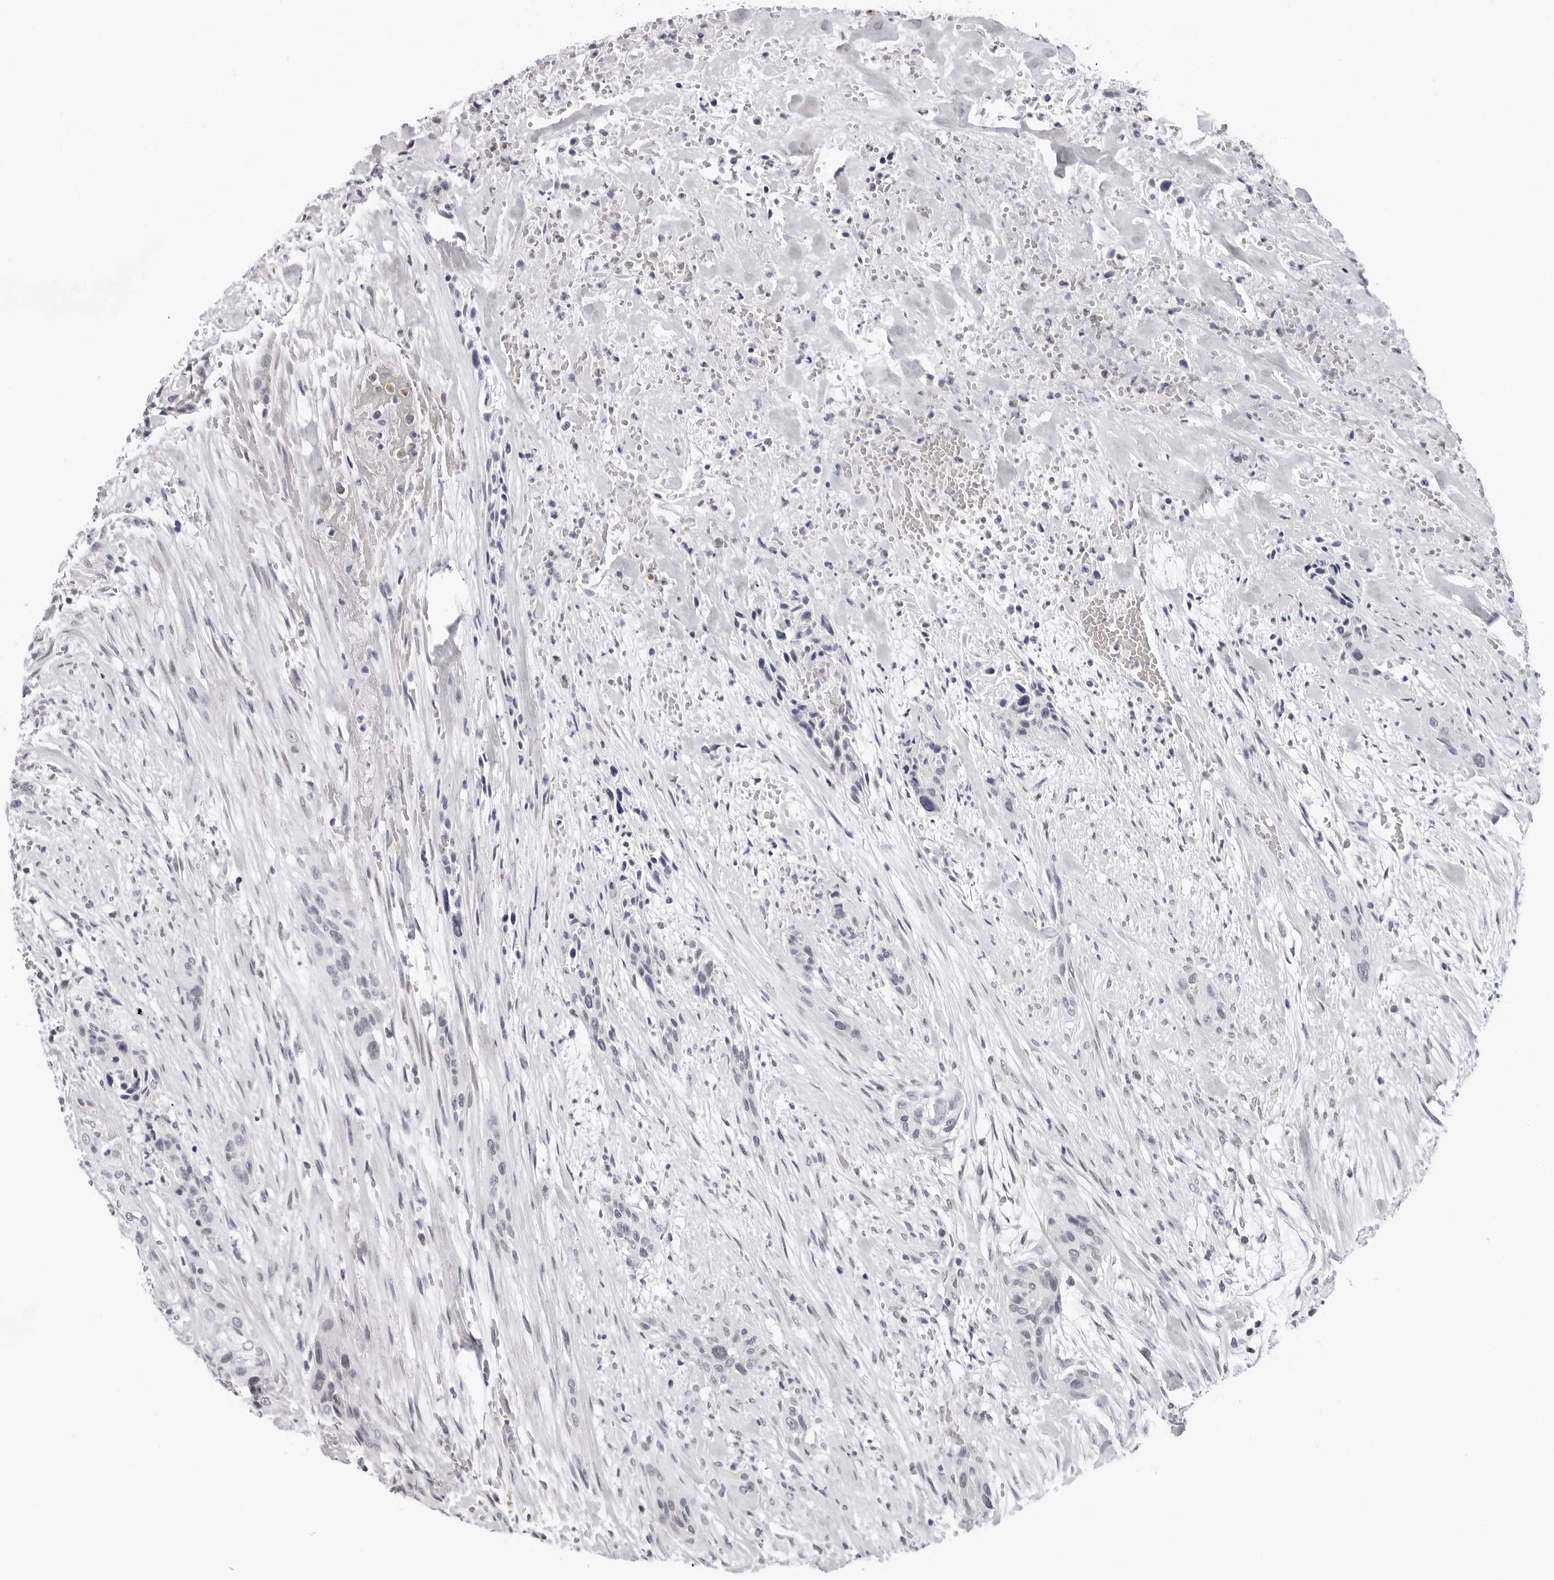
{"staining": {"intensity": "negative", "quantity": "none", "location": "none"}, "tissue": "urothelial cancer", "cell_type": "Tumor cells", "image_type": "cancer", "snomed": [{"axis": "morphology", "description": "Urothelial carcinoma, High grade"}, {"axis": "topography", "description": "Urinary bladder"}], "caption": "Immunohistochemistry (IHC) histopathology image of human high-grade urothelial carcinoma stained for a protein (brown), which reveals no staining in tumor cells.", "gene": "VEZF1", "patient": {"sex": "male", "age": 35}}